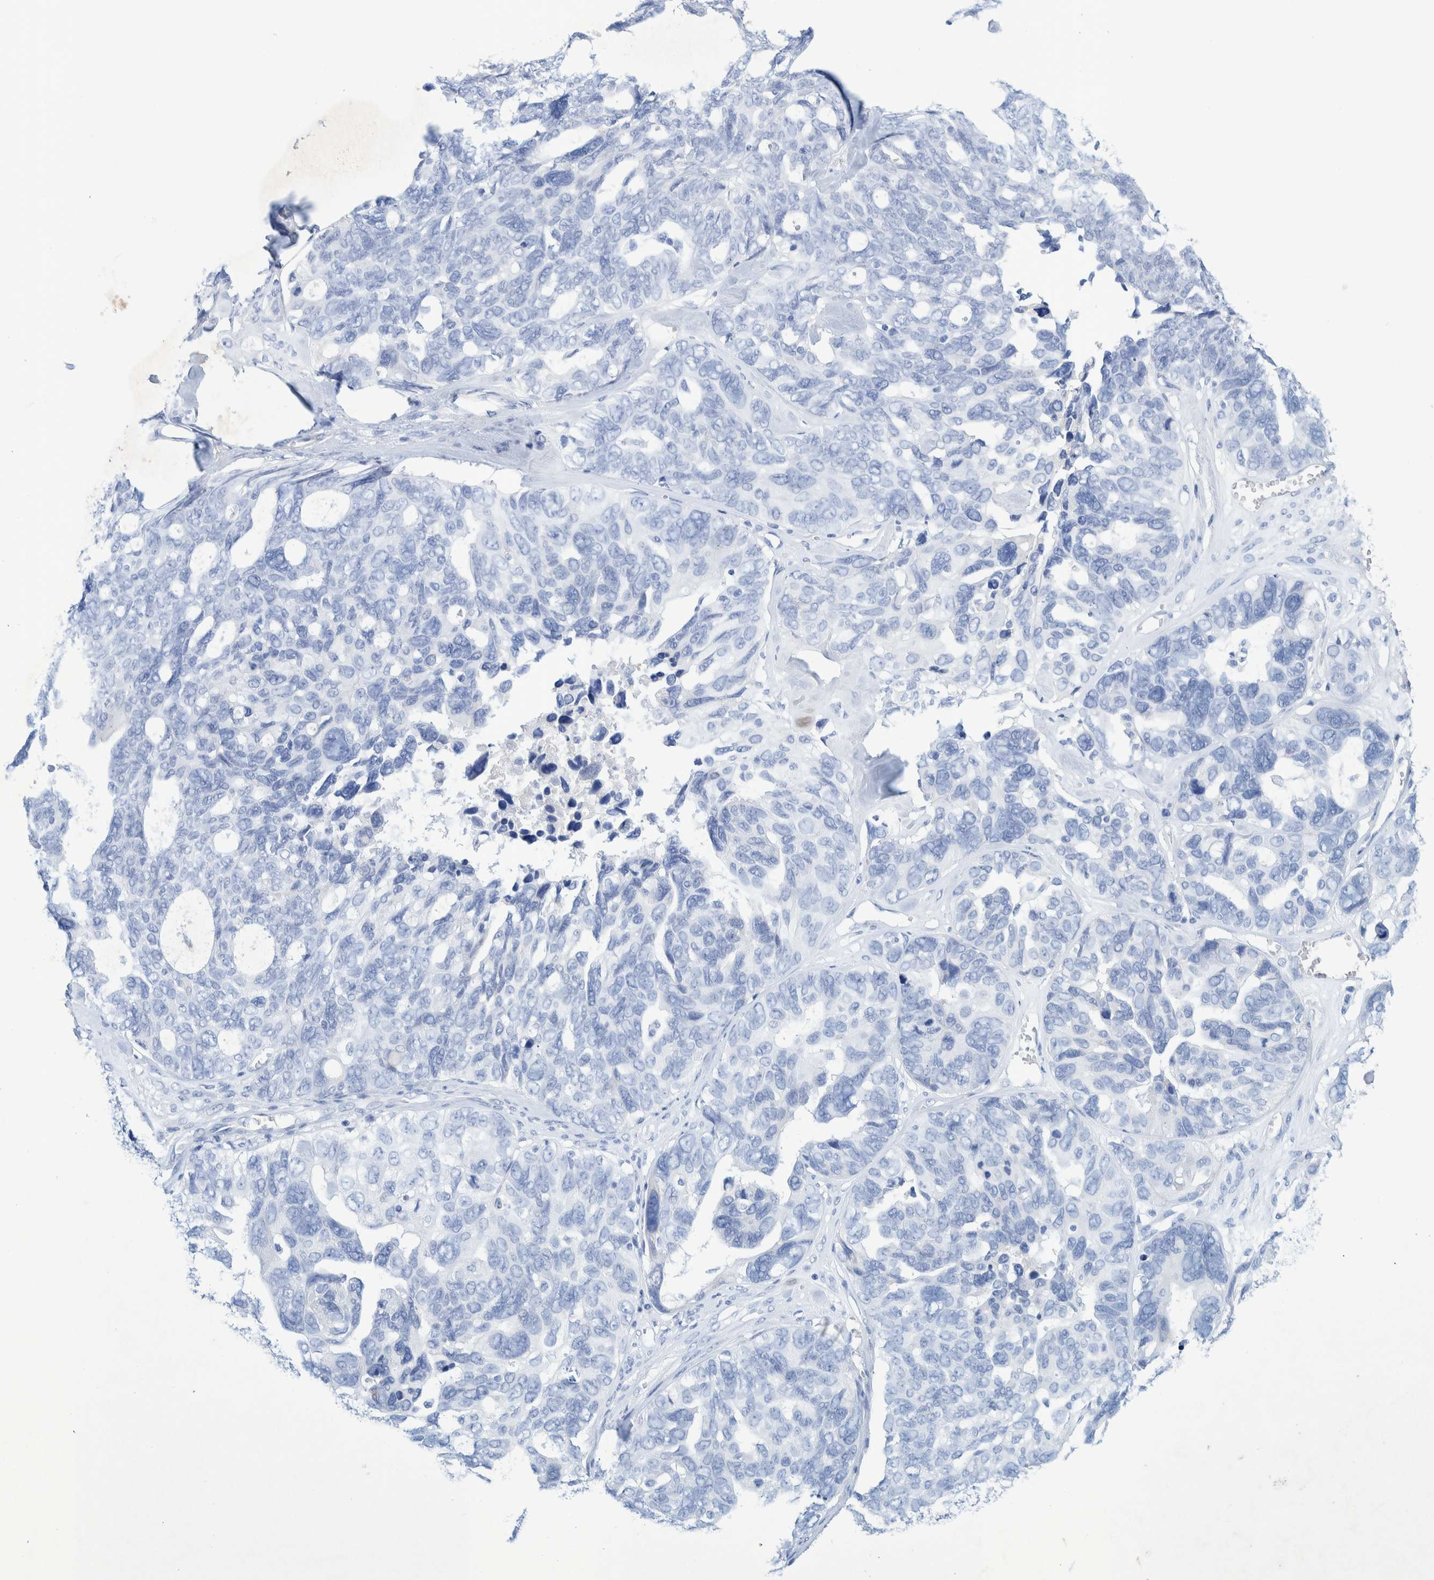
{"staining": {"intensity": "negative", "quantity": "none", "location": "none"}, "tissue": "ovarian cancer", "cell_type": "Tumor cells", "image_type": "cancer", "snomed": [{"axis": "morphology", "description": "Cystadenocarcinoma, serous, NOS"}, {"axis": "topography", "description": "Ovary"}], "caption": "The immunohistochemistry histopathology image has no significant positivity in tumor cells of serous cystadenocarcinoma (ovarian) tissue.", "gene": "PERP", "patient": {"sex": "female", "age": 79}}